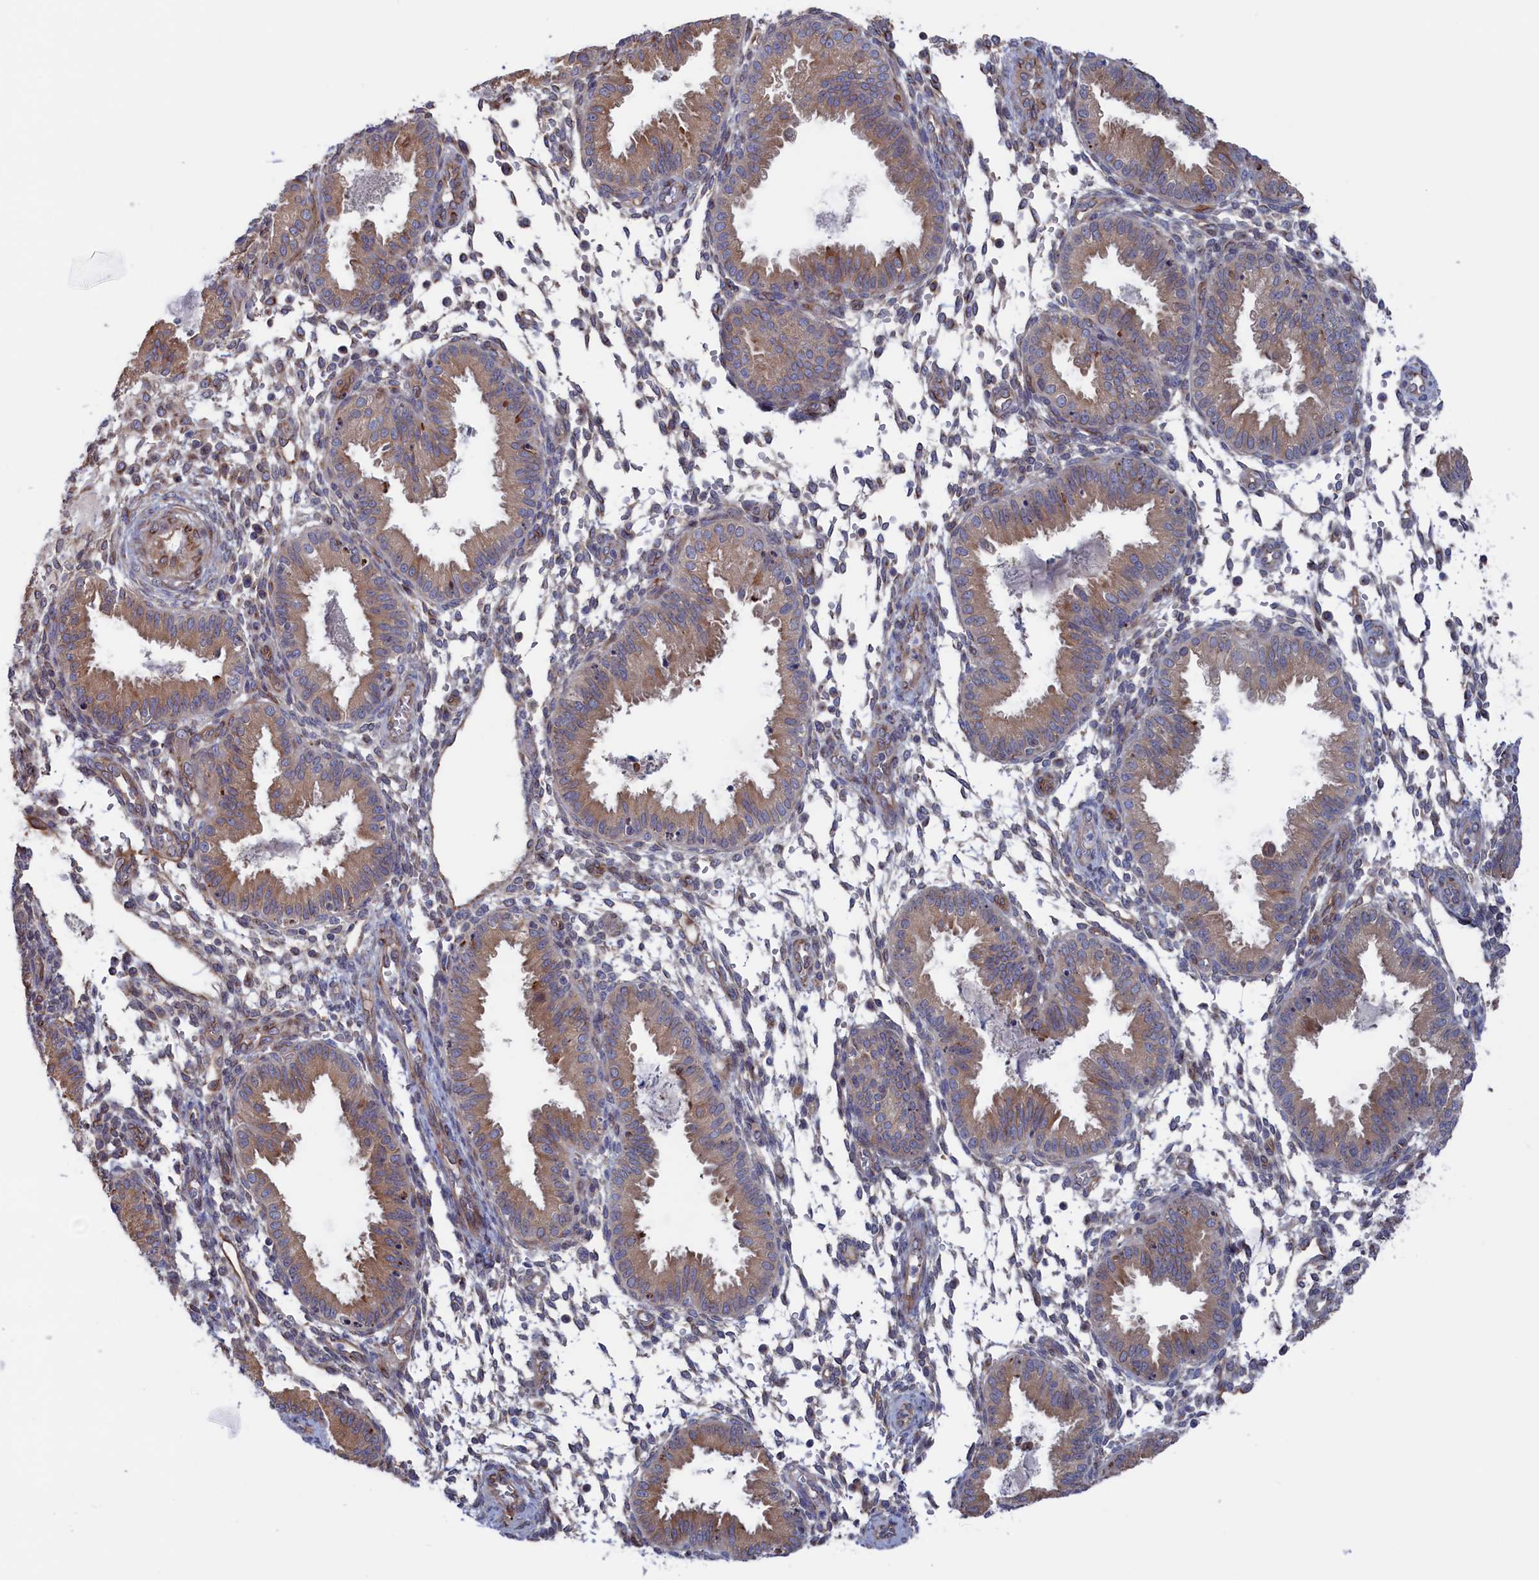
{"staining": {"intensity": "negative", "quantity": "none", "location": "none"}, "tissue": "endometrium", "cell_type": "Cells in endometrial stroma", "image_type": "normal", "snomed": [{"axis": "morphology", "description": "Normal tissue, NOS"}, {"axis": "topography", "description": "Endometrium"}], "caption": "Immunohistochemical staining of normal human endometrium exhibits no significant expression in cells in endometrial stroma. (Brightfield microscopy of DAB immunohistochemistry at high magnification).", "gene": "NUTF2", "patient": {"sex": "female", "age": 33}}